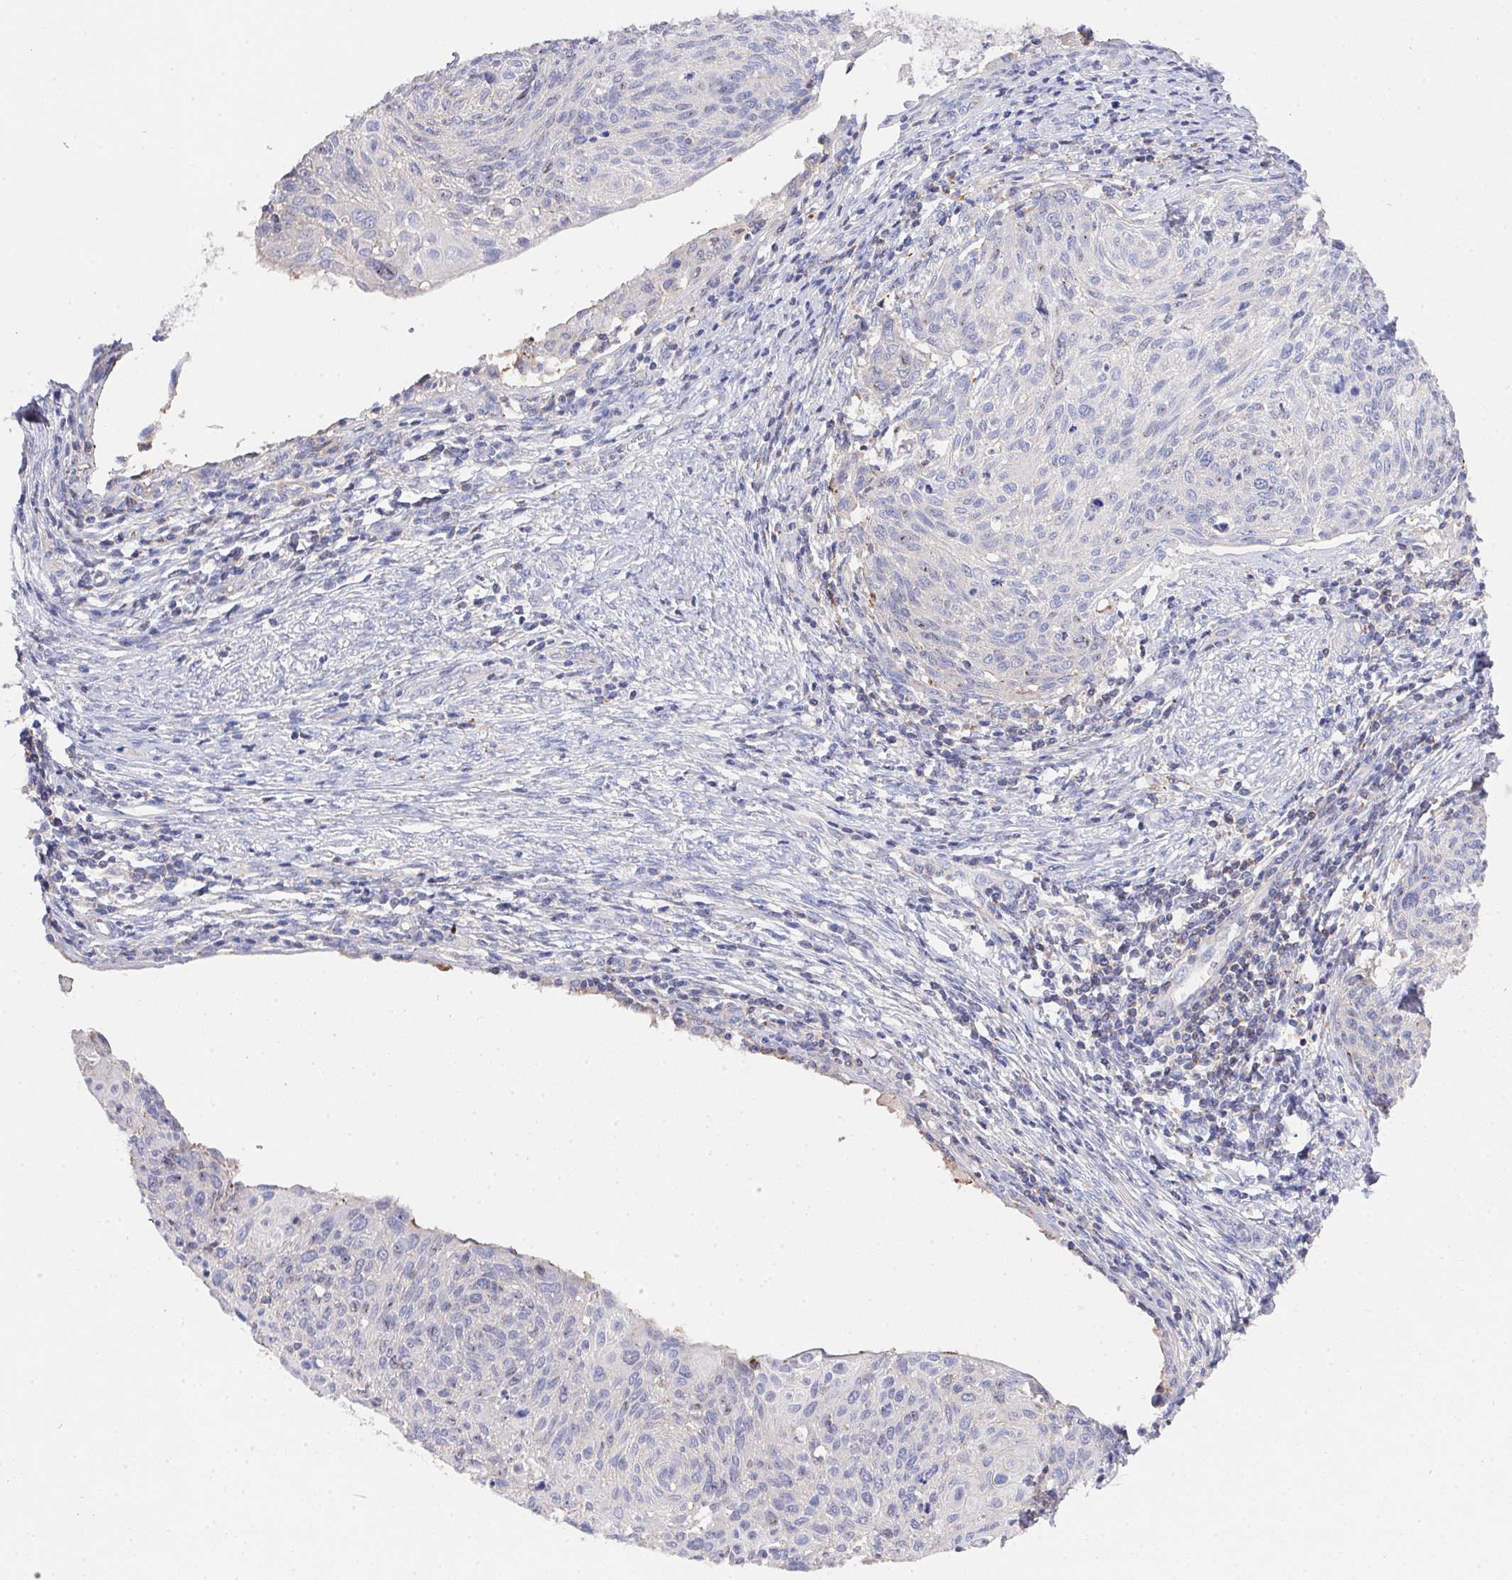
{"staining": {"intensity": "negative", "quantity": "none", "location": "none"}, "tissue": "cervical cancer", "cell_type": "Tumor cells", "image_type": "cancer", "snomed": [{"axis": "morphology", "description": "Squamous cell carcinoma, NOS"}, {"axis": "topography", "description": "Cervix"}], "caption": "DAB (3,3'-diaminobenzidine) immunohistochemical staining of human cervical squamous cell carcinoma shows no significant positivity in tumor cells.", "gene": "PRG3", "patient": {"sex": "female", "age": 49}}